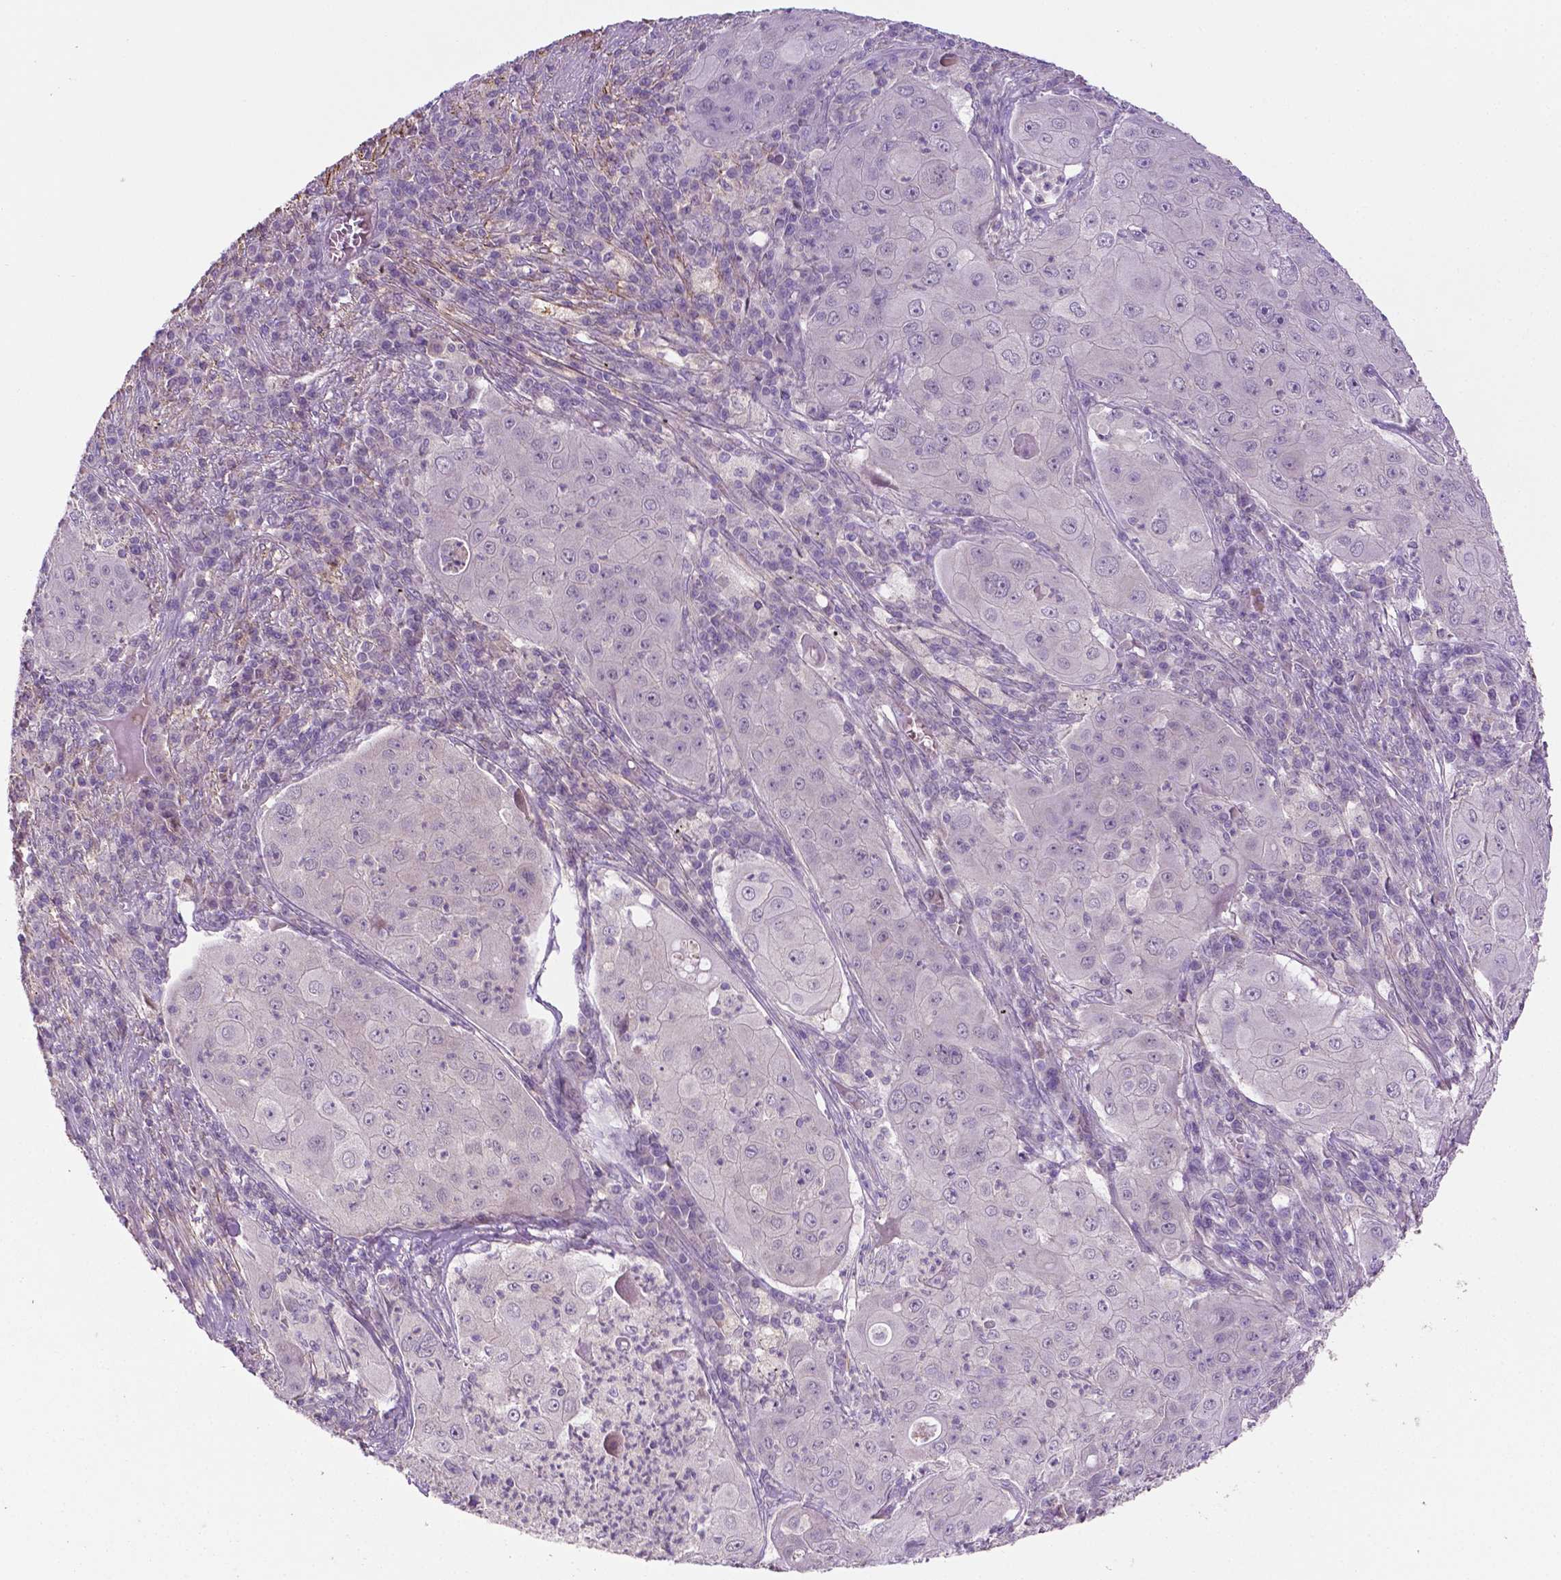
{"staining": {"intensity": "negative", "quantity": "none", "location": "none"}, "tissue": "lung cancer", "cell_type": "Tumor cells", "image_type": "cancer", "snomed": [{"axis": "morphology", "description": "Squamous cell carcinoma, NOS"}, {"axis": "topography", "description": "Lung"}], "caption": "Tumor cells are negative for protein expression in human lung cancer (squamous cell carcinoma).", "gene": "FBLN1", "patient": {"sex": "female", "age": 59}}